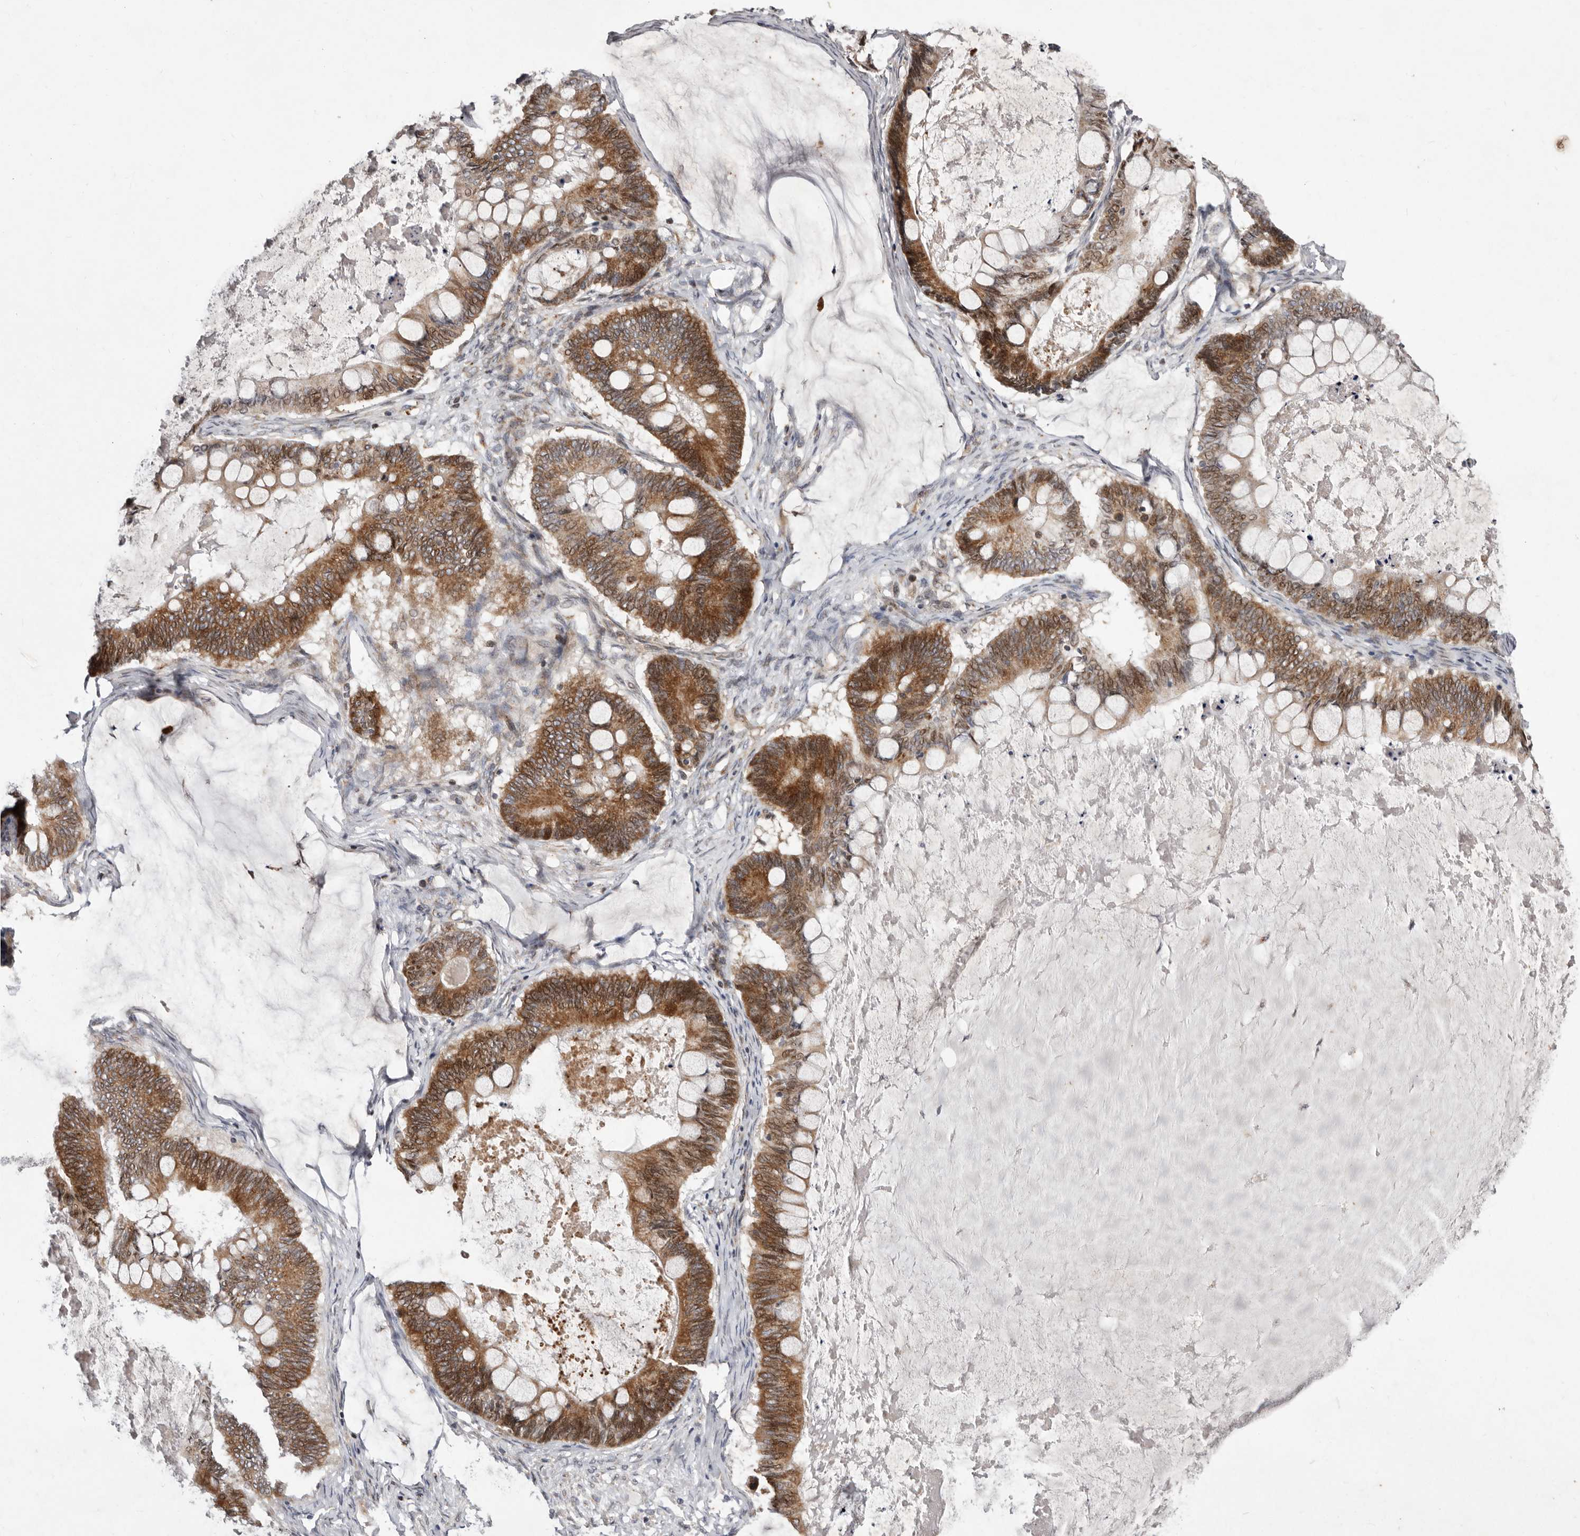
{"staining": {"intensity": "moderate", "quantity": ">75%", "location": "cytoplasmic/membranous,nuclear"}, "tissue": "ovarian cancer", "cell_type": "Tumor cells", "image_type": "cancer", "snomed": [{"axis": "morphology", "description": "Cystadenocarcinoma, mucinous, NOS"}, {"axis": "topography", "description": "Ovary"}], "caption": "IHC image of ovarian cancer (mucinous cystadenocarcinoma) stained for a protein (brown), which displays medium levels of moderate cytoplasmic/membranous and nuclear staining in about >75% of tumor cells.", "gene": "TIMM17B", "patient": {"sex": "female", "age": 61}}